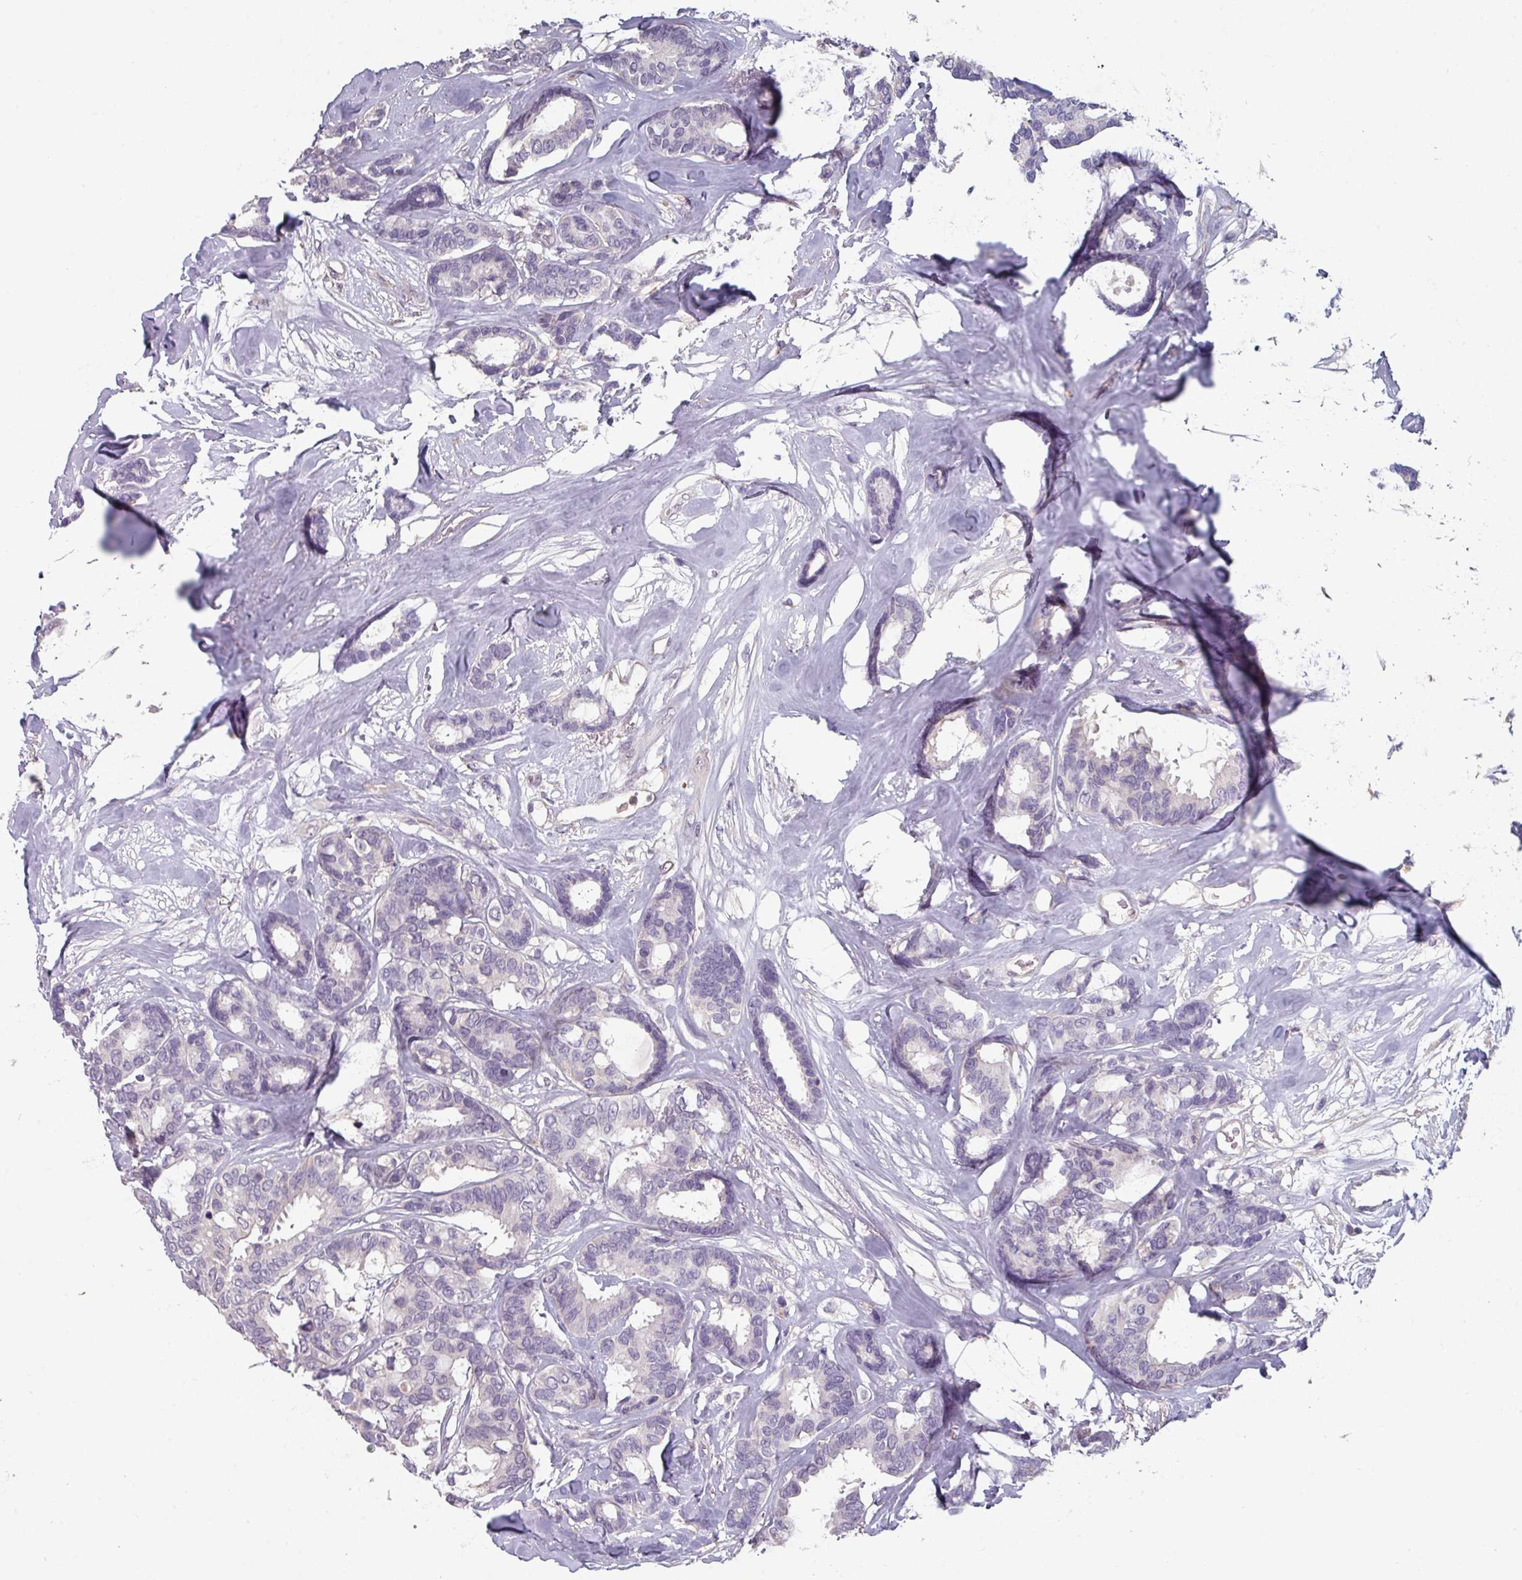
{"staining": {"intensity": "negative", "quantity": "none", "location": "none"}, "tissue": "breast cancer", "cell_type": "Tumor cells", "image_type": "cancer", "snomed": [{"axis": "morphology", "description": "Duct carcinoma"}, {"axis": "topography", "description": "Breast"}], "caption": "A high-resolution micrograph shows IHC staining of breast invasive ductal carcinoma, which shows no significant positivity in tumor cells.", "gene": "PRAMEF8", "patient": {"sex": "female", "age": 87}}